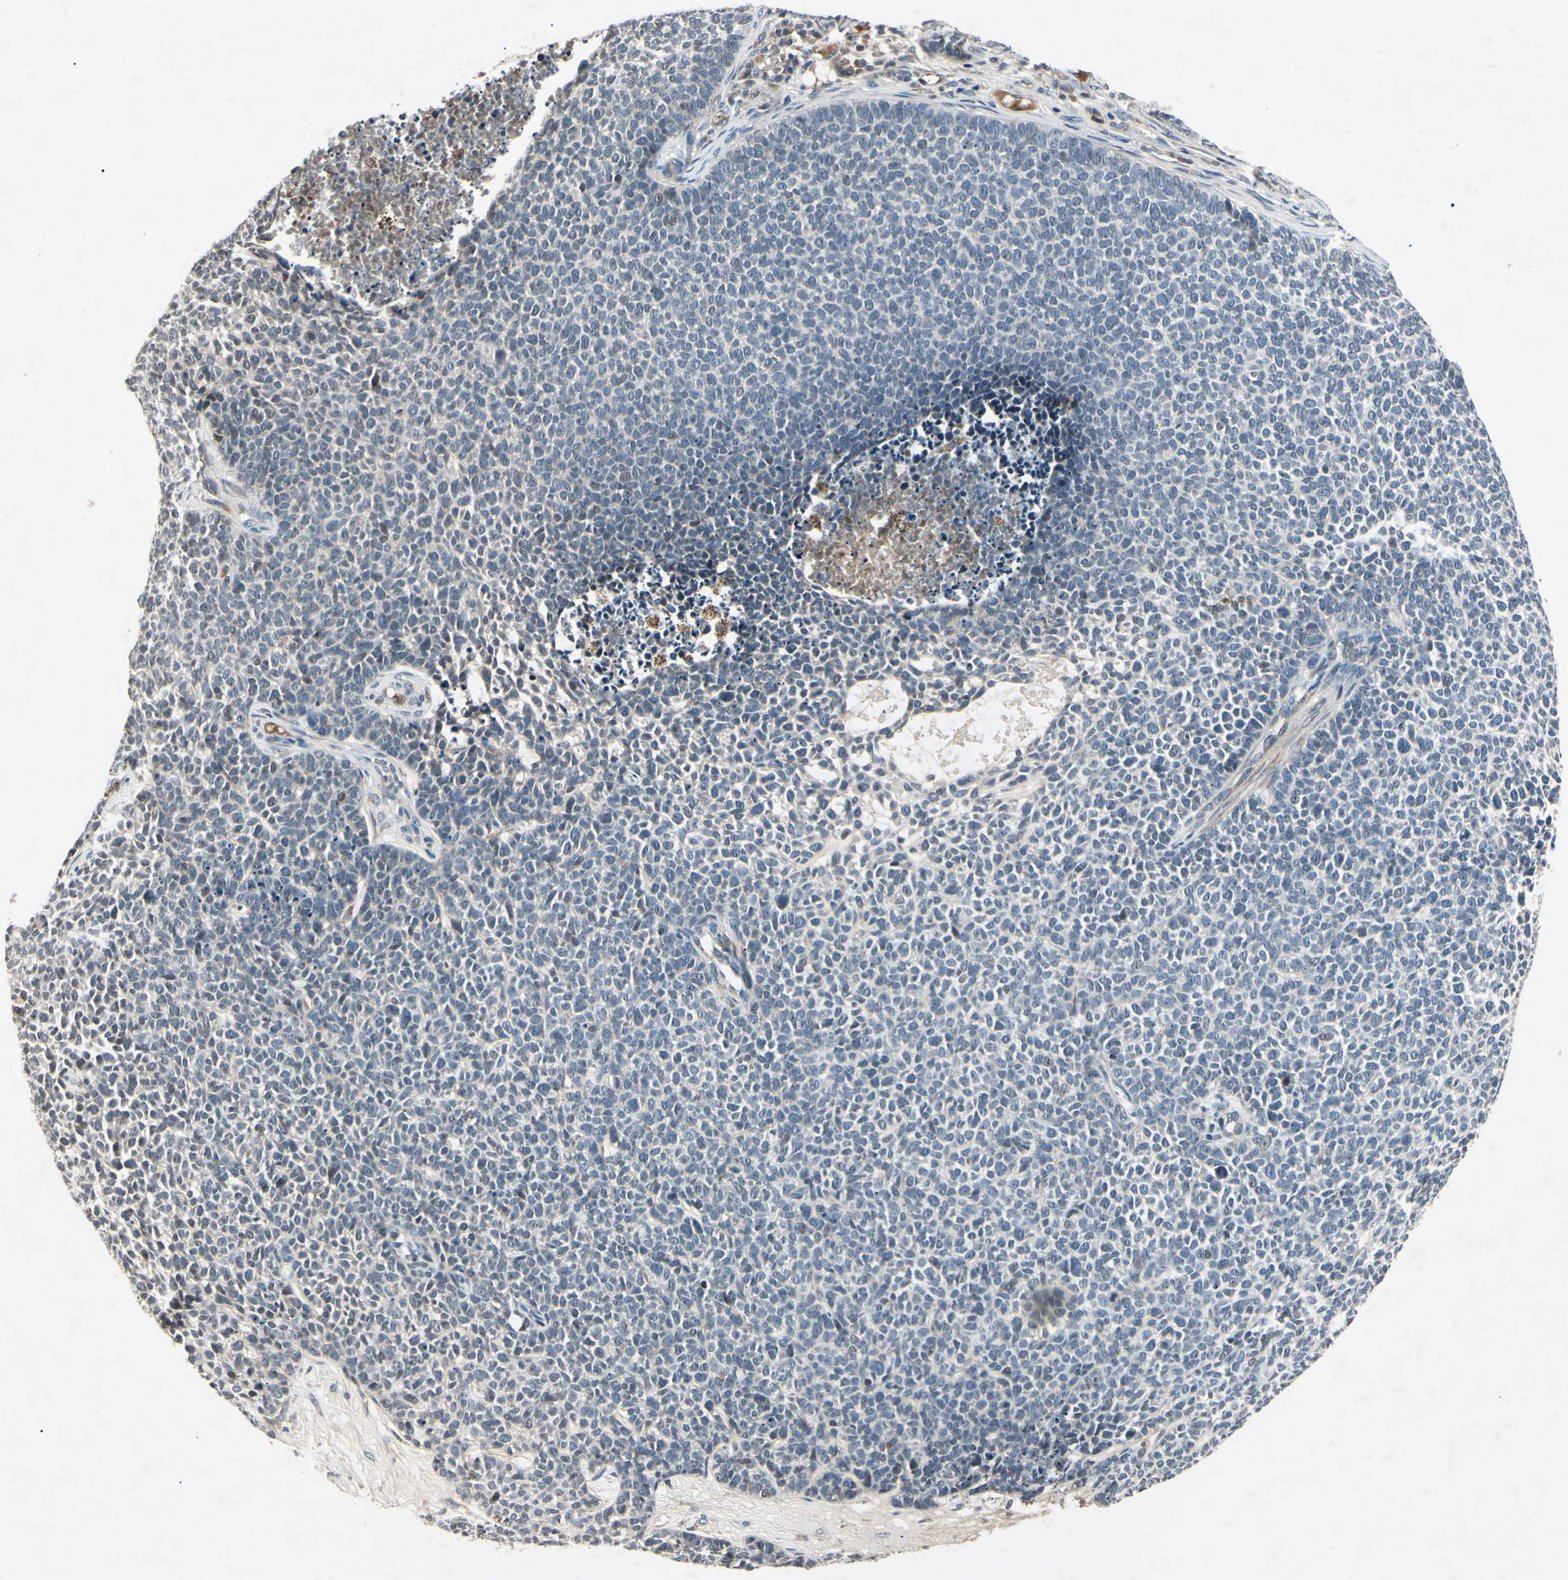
{"staining": {"intensity": "negative", "quantity": "none", "location": "none"}, "tissue": "skin cancer", "cell_type": "Tumor cells", "image_type": "cancer", "snomed": [{"axis": "morphology", "description": "Basal cell carcinoma"}, {"axis": "topography", "description": "Skin"}], "caption": "This is an IHC image of human skin basal cell carcinoma. There is no positivity in tumor cells.", "gene": "AEBP1", "patient": {"sex": "female", "age": 84}}